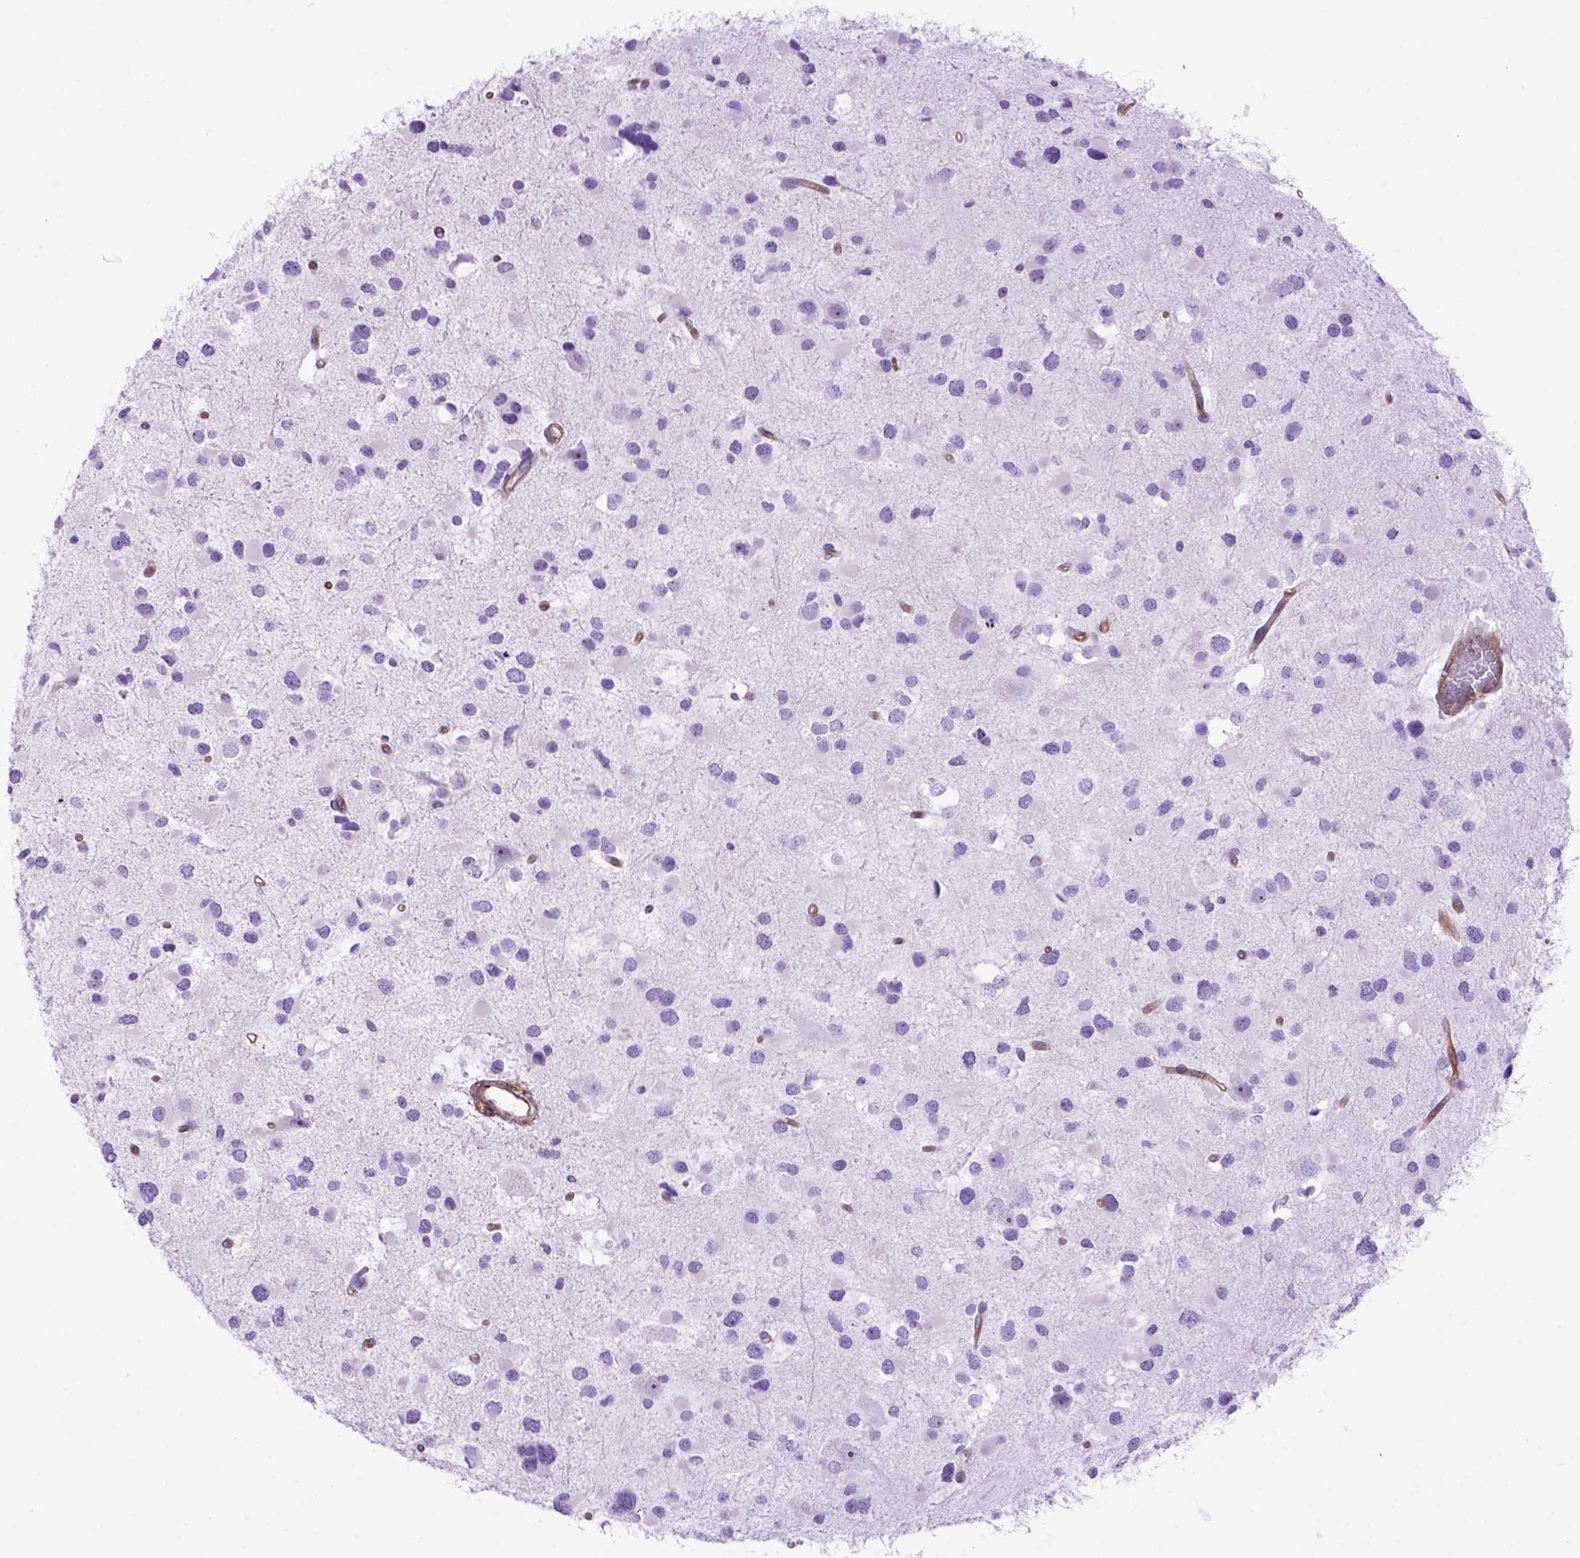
{"staining": {"intensity": "negative", "quantity": "none", "location": "none"}, "tissue": "glioma", "cell_type": "Tumor cells", "image_type": "cancer", "snomed": [{"axis": "morphology", "description": "Glioma, malignant, Low grade"}, {"axis": "topography", "description": "Brain"}], "caption": "This micrograph is of low-grade glioma (malignant) stained with IHC to label a protein in brown with the nuclei are counter-stained blue. There is no staining in tumor cells.", "gene": "ENG", "patient": {"sex": "female", "age": 32}}